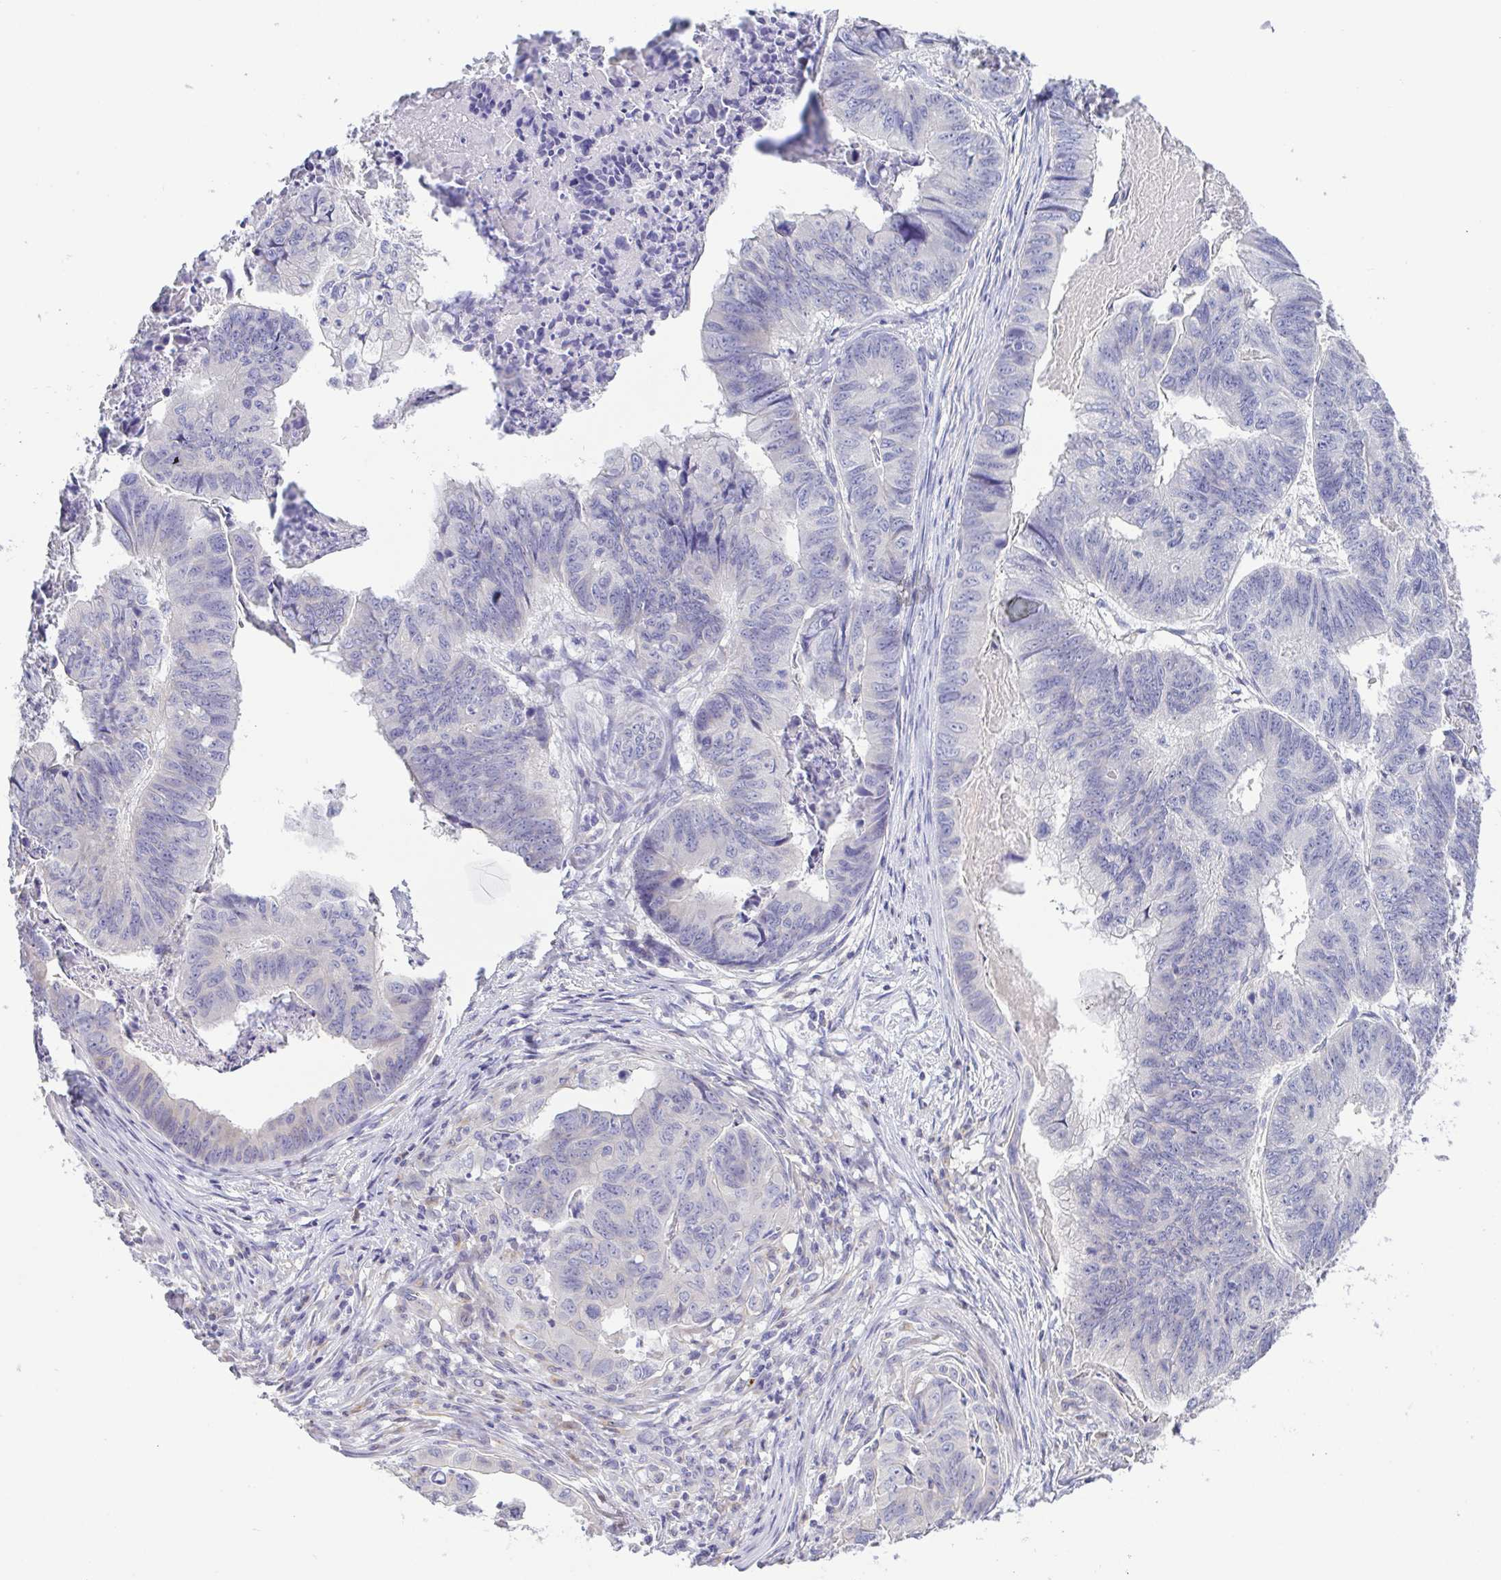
{"staining": {"intensity": "negative", "quantity": "none", "location": "none"}, "tissue": "stomach cancer", "cell_type": "Tumor cells", "image_type": "cancer", "snomed": [{"axis": "morphology", "description": "Adenocarcinoma, NOS"}, {"axis": "topography", "description": "Stomach, lower"}], "caption": "Stomach cancer was stained to show a protein in brown. There is no significant positivity in tumor cells.", "gene": "PKDREJ", "patient": {"sex": "male", "age": 77}}